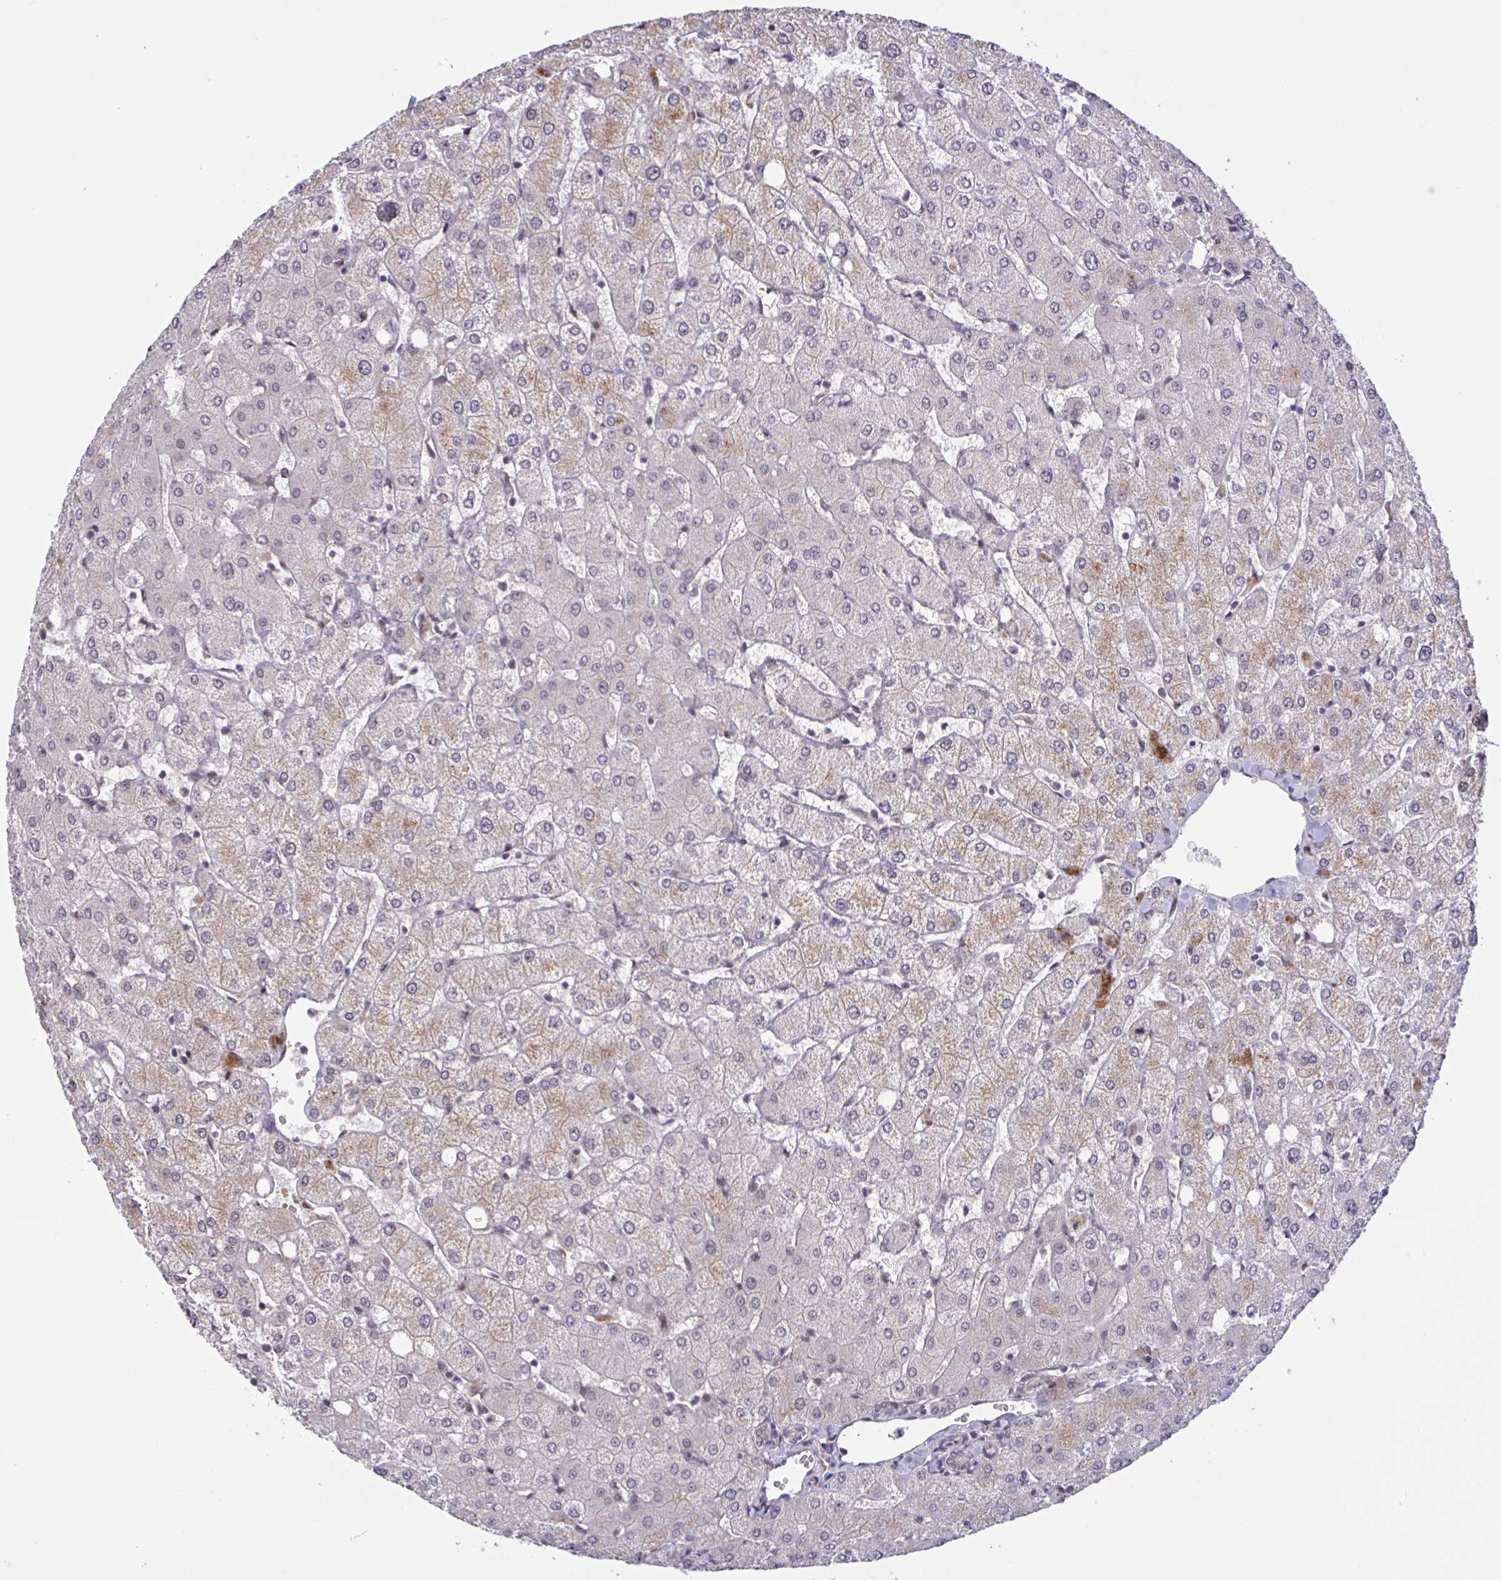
{"staining": {"intensity": "negative", "quantity": "none", "location": "none"}, "tissue": "liver", "cell_type": "Cholangiocytes", "image_type": "normal", "snomed": [{"axis": "morphology", "description": "Normal tissue, NOS"}, {"axis": "topography", "description": "Liver"}], "caption": "Immunohistochemistry (IHC) of normal liver demonstrates no expression in cholangiocytes. The staining is performed using DAB (3,3'-diaminobenzidine) brown chromogen with nuclei counter-stained in using hematoxylin.", "gene": "ZNF414", "patient": {"sex": "female", "age": 54}}